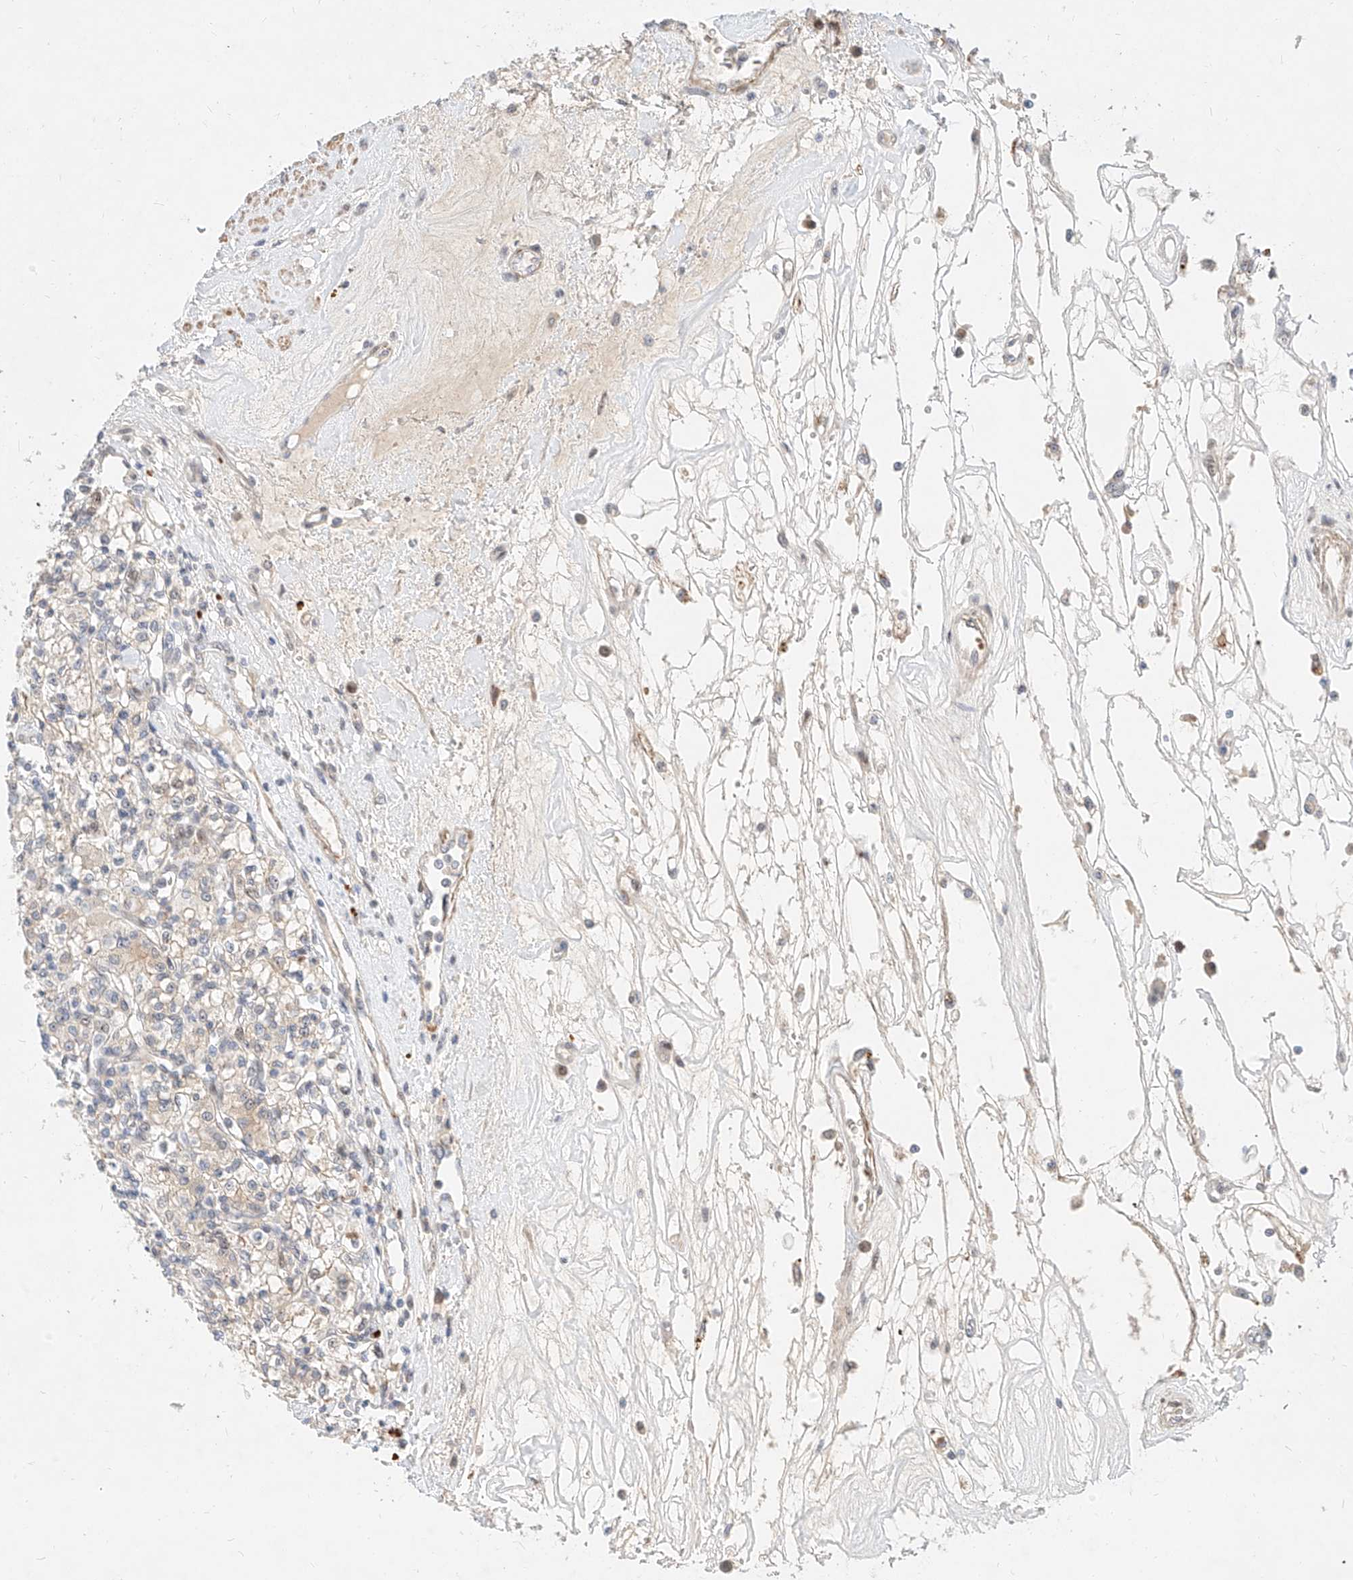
{"staining": {"intensity": "weak", "quantity": "<25%", "location": "cytoplasmic/membranous,nuclear"}, "tissue": "renal cancer", "cell_type": "Tumor cells", "image_type": "cancer", "snomed": [{"axis": "morphology", "description": "Adenocarcinoma, NOS"}, {"axis": "topography", "description": "Kidney"}], "caption": "This is a micrograph of IHC staining of renal cancer (adenocarcinoma), which shows no staining in tumor cells.", "gene": "CBX8", "patient": {"sex": "female", "age": 59}}